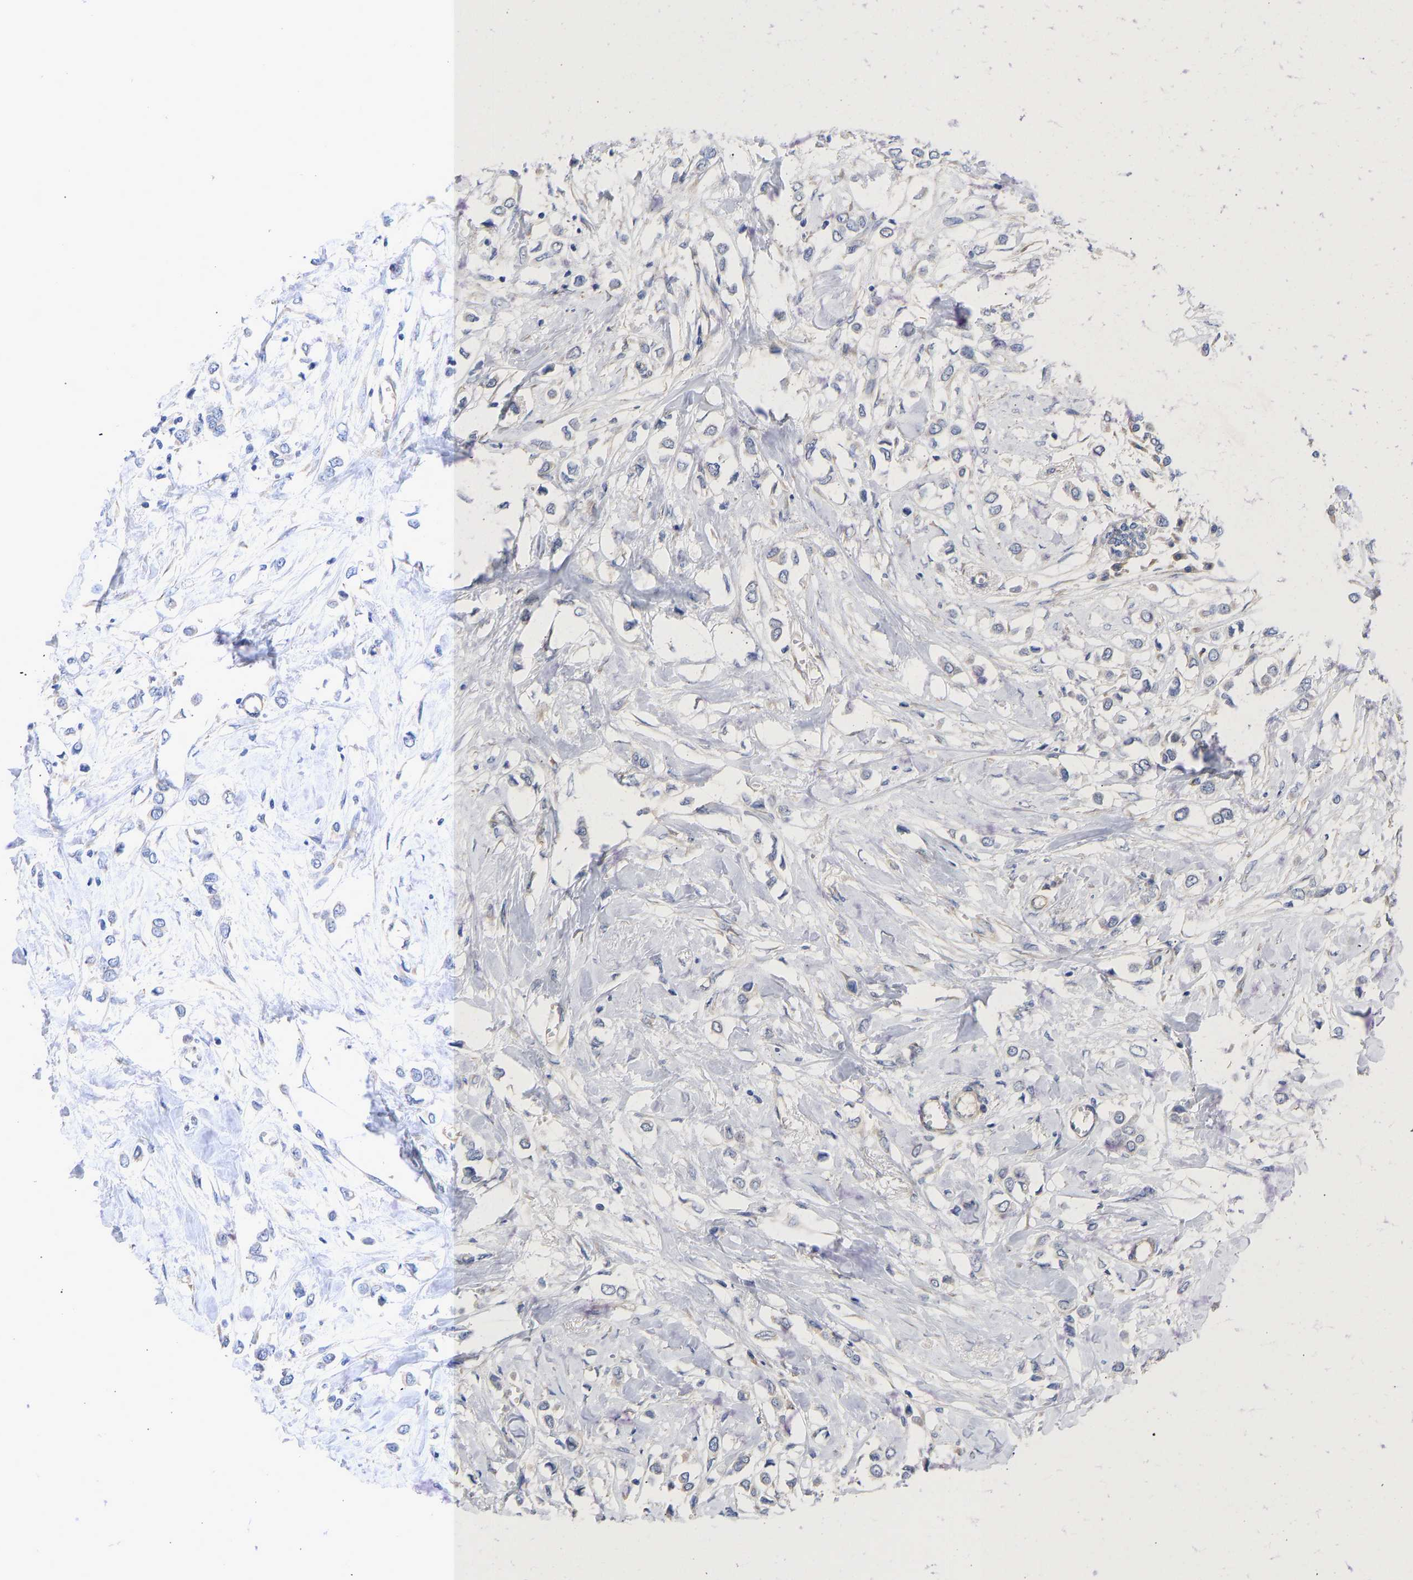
{"staining": {"intensity": "negative", "quantity": "none", "location": "none"}, "tissue": "breast cancer", "cell_type": "Tumor cells", "image_type": "cancer", "snomed": [{"axis": "morphology", "description": "Lobular carcinoma"}, {"axis": "topography", "description": "Breast"}], "caption": "Immunohistochemical staining of breast lobular carcinoma shows no significant staining in tumor cells.", "gene": "MAP2K3", "patient": {"sex": "female", "age": 51}}